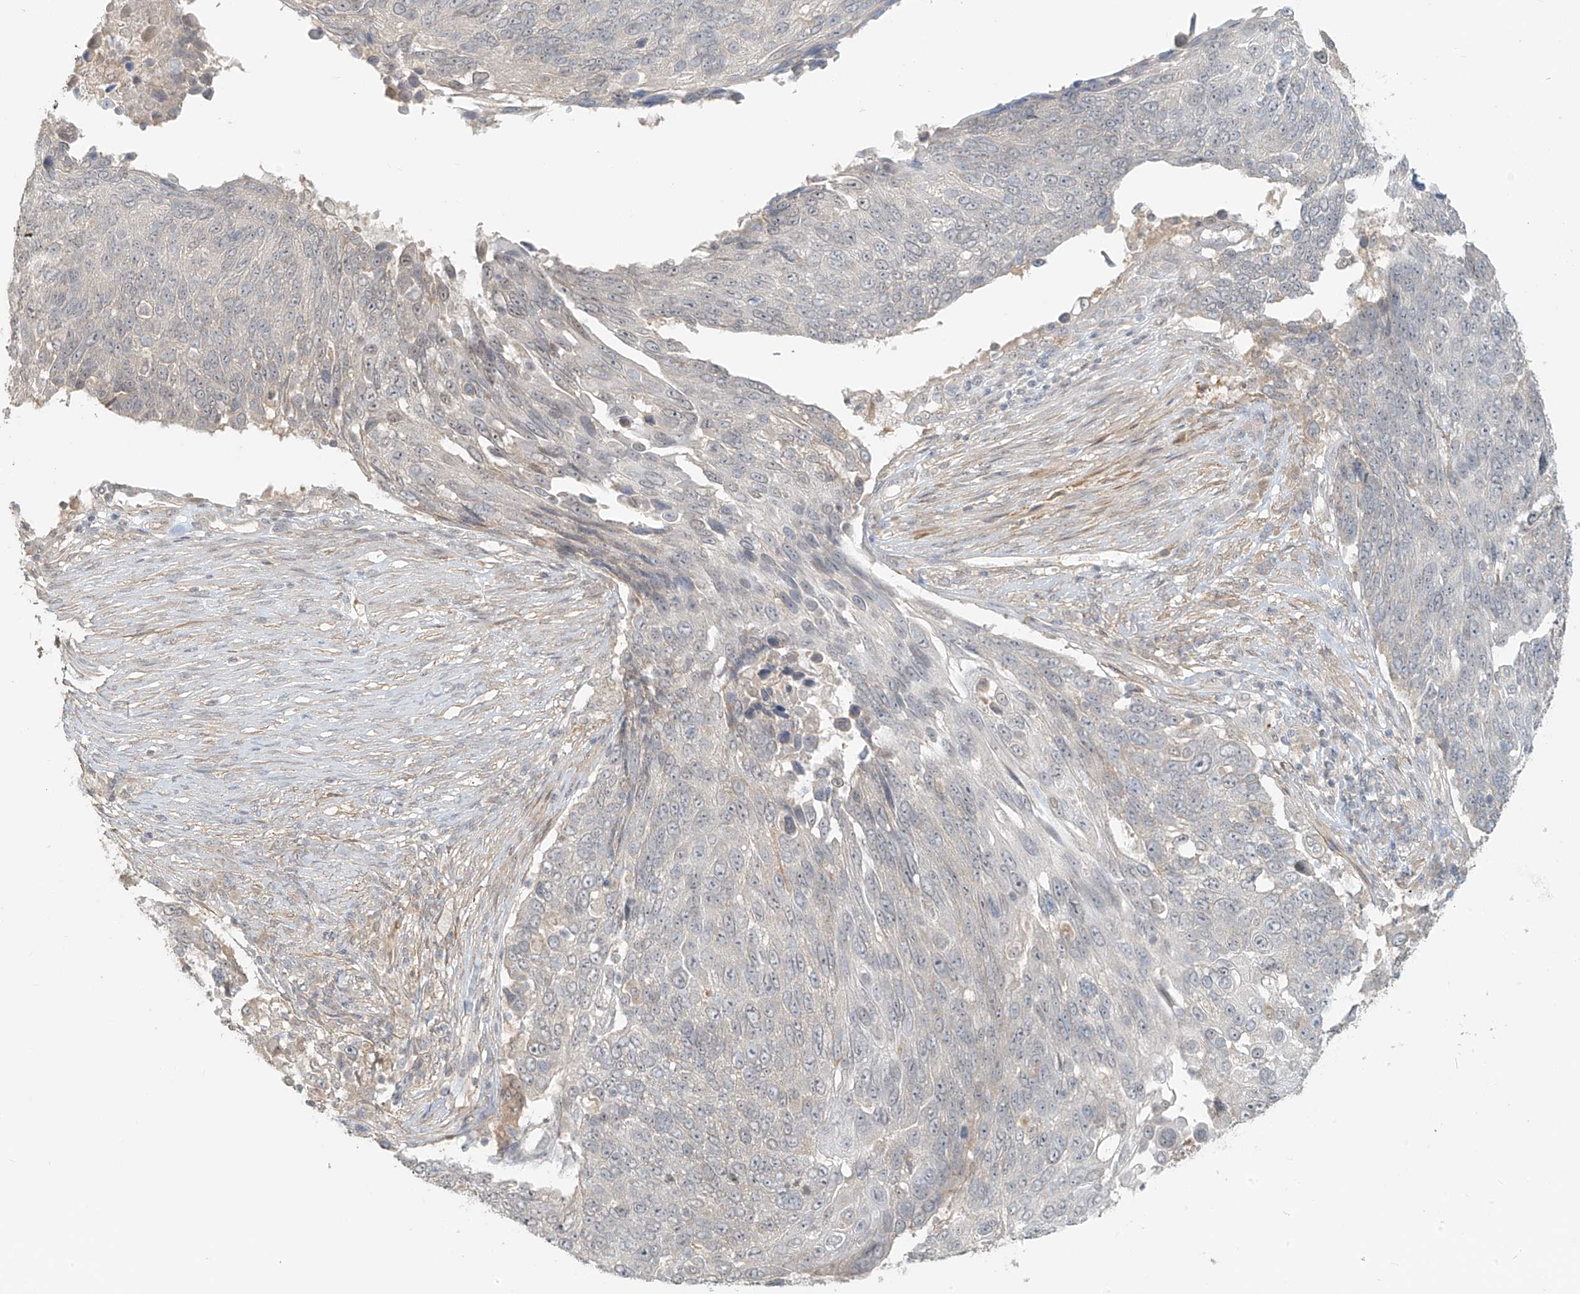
{"staining": {"intensity": "negative", "quantity": "none", "location": "none"}, "tissue": "lung cancer", "cell_type": "Tumor cells", "image_type": "cancer", "snomed": [{"axis": "morphology", "description": "Squamous cell carcinoma, NOS"}, {"axis": "topography", "description": "Lung"}], "caption": "The immunohistochemistry photomicrograph has no significant staining in tumor cells of lung cancer (squamous cell carcinoma) tissue.", "gene": "ABCD1", "patient": {"sex": "male", "age": 66}}